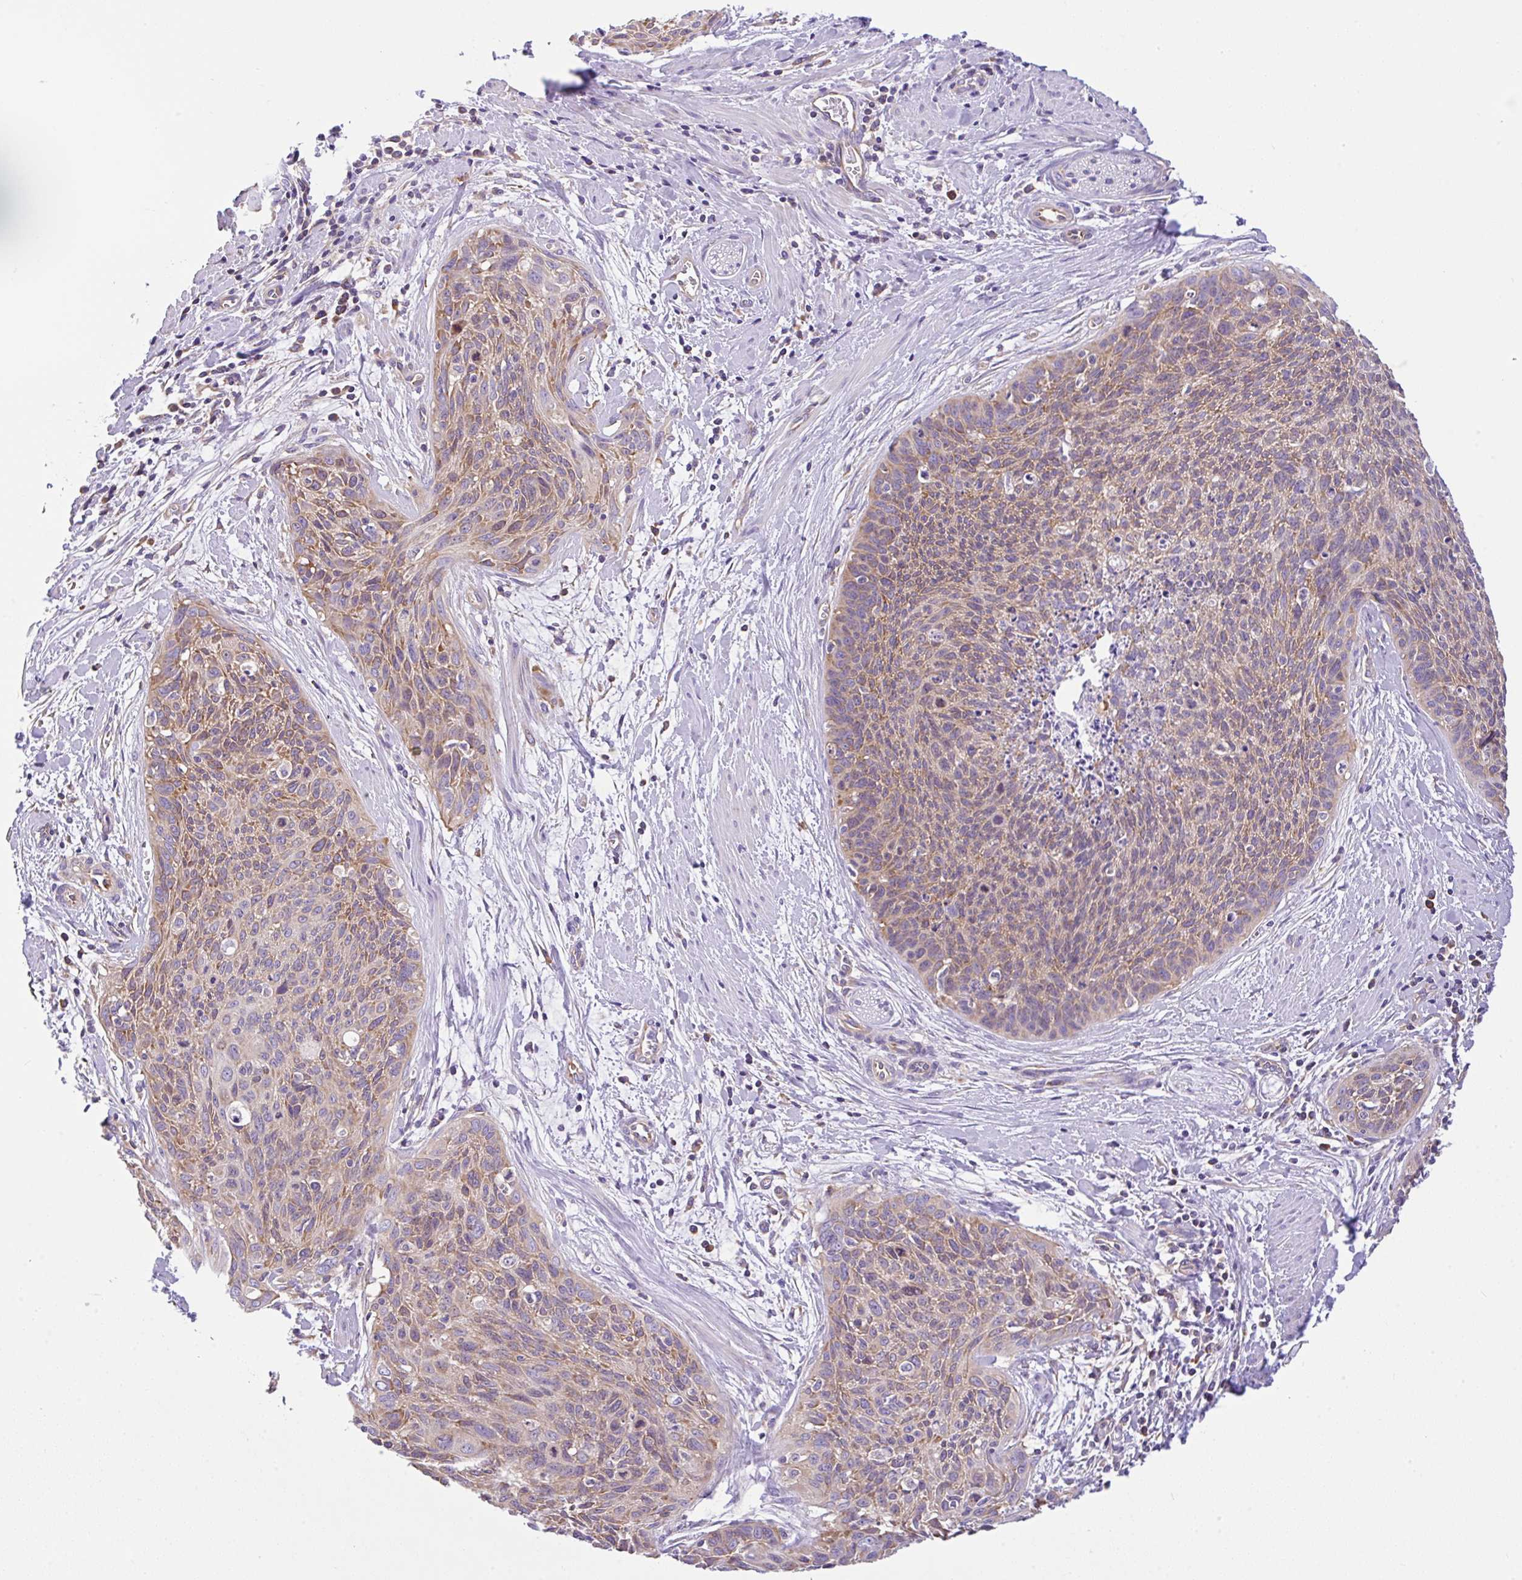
{"staining": {"intensity": "weak", "quantity": "25%-75%", "location": "cytoplasmic/membranous"}, "tissue": "cervical cancer", "cell_type": "Tumor cells", "image_type": "cancer", "snomed": [{"axis": "morphology", "description": "Squamous cell carcinoma, NOS"}, {"axis": "topography", "description": "Cervix"}], "caption": "Weak cytoplasmic/membranous expression is identified in about 25%-75% of tumor cells in cervical squamous cell carcinoma. Immunohistochemistry (ihc) stains the protein of interest in brown and the nuclei are stained blue.", "gene": "GFPT2", "patient": {"sex": "female", "age": 55}}